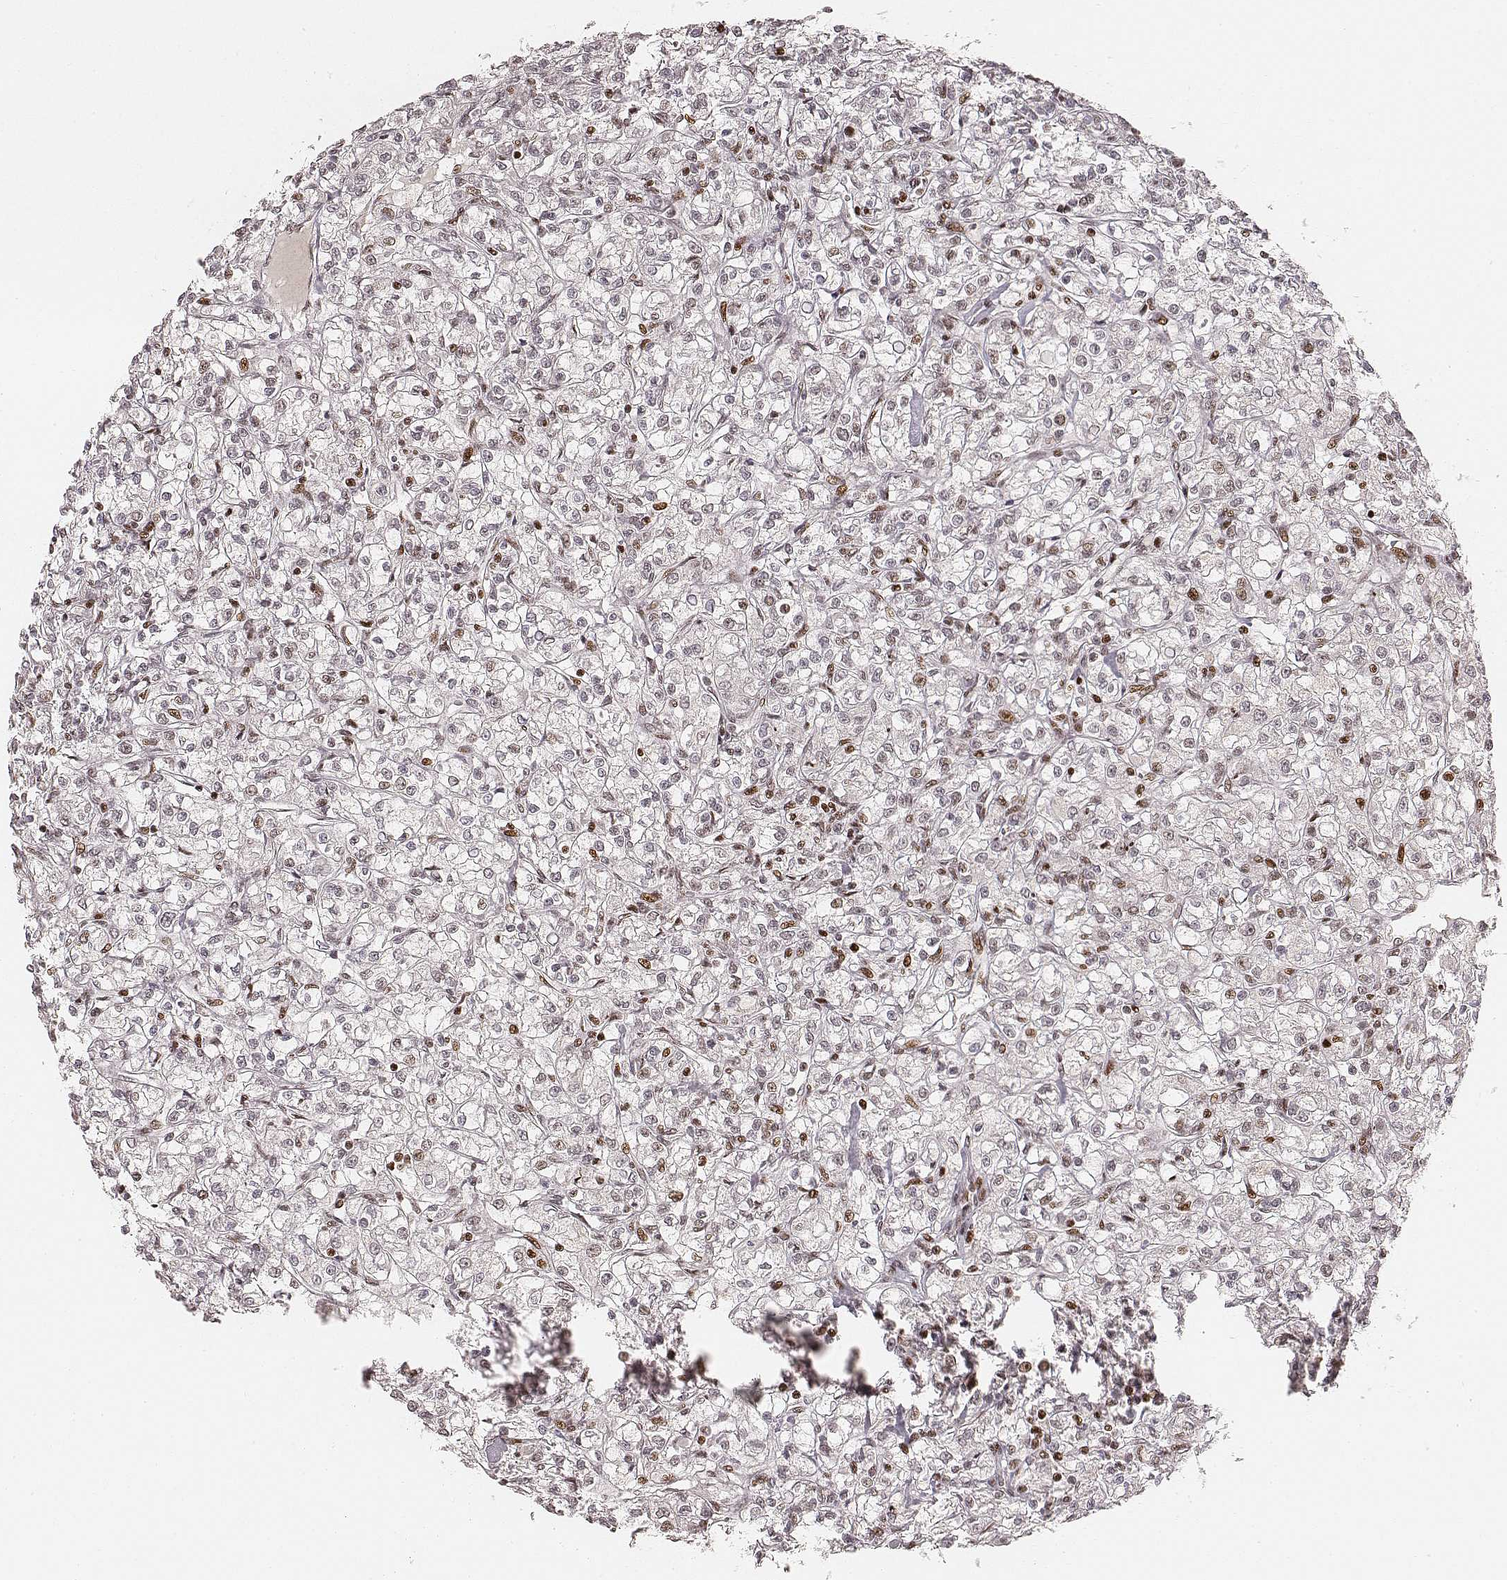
{"staining": {"intensity": "moderate", "quantity": ">75%", "location": "nuclear"}, "tissue": "renal cancer", "cell_type": "Tumor cells", "image_type": "cancer", "snomed": [{"axis": "morphology", "description": "Adenocarcinoma, NOS"}, {"axis": "topography", "description": "Kidney"}], "caption": "This histopathology image reveals immunohistochemistry (IHC) staining of renal adenocarcinoma, with medium moderate nuclear staining in about >75% of tumor cells.", "gene": "HNRNPC", "patient": {"sex": "female", "age": 59}}